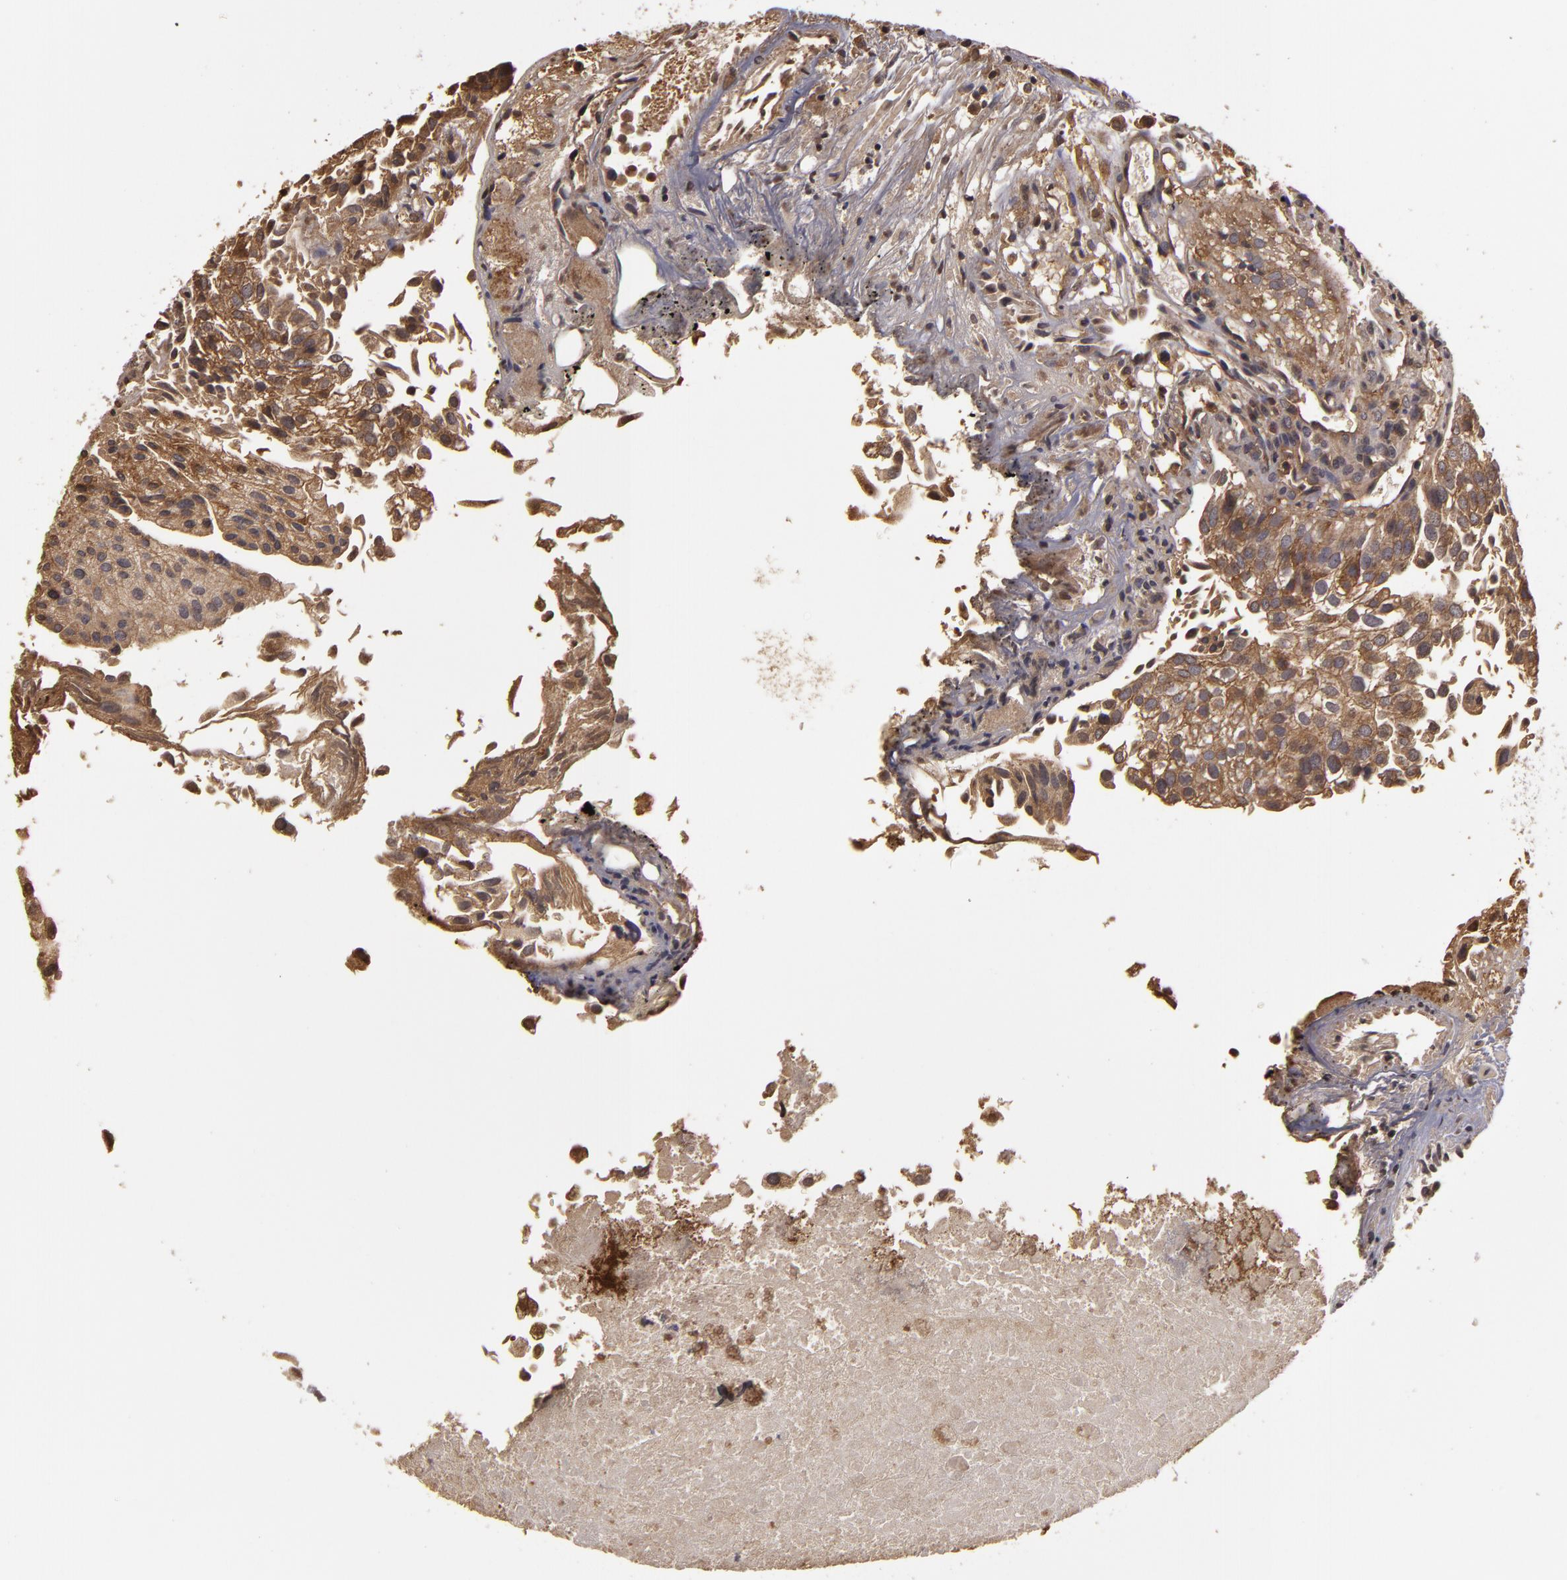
{"staining": {"intensity": "strong", "quantity": ">75%", "location": "cytoplasmic/membranous"}, "tissue": "urothelial cancer", "cell_type": "Tumor cells", "image_type": "cancer", "snomed": [{"axis": "morphology", "description": "Urothelial carcinoma, Low grade"}, {"axis": "topography", "description": "Urinary bladder"}], "caption": "Immunohistochemistry histopathology image of urothelial carcinoma (low-grade) stained for a protein (brown), which displays high levels of strong cytoplasmic/membranous expression in about >75% of tumor cells.", "gene": "HRAS", "patient": {"sex": "female", "age": 89}}